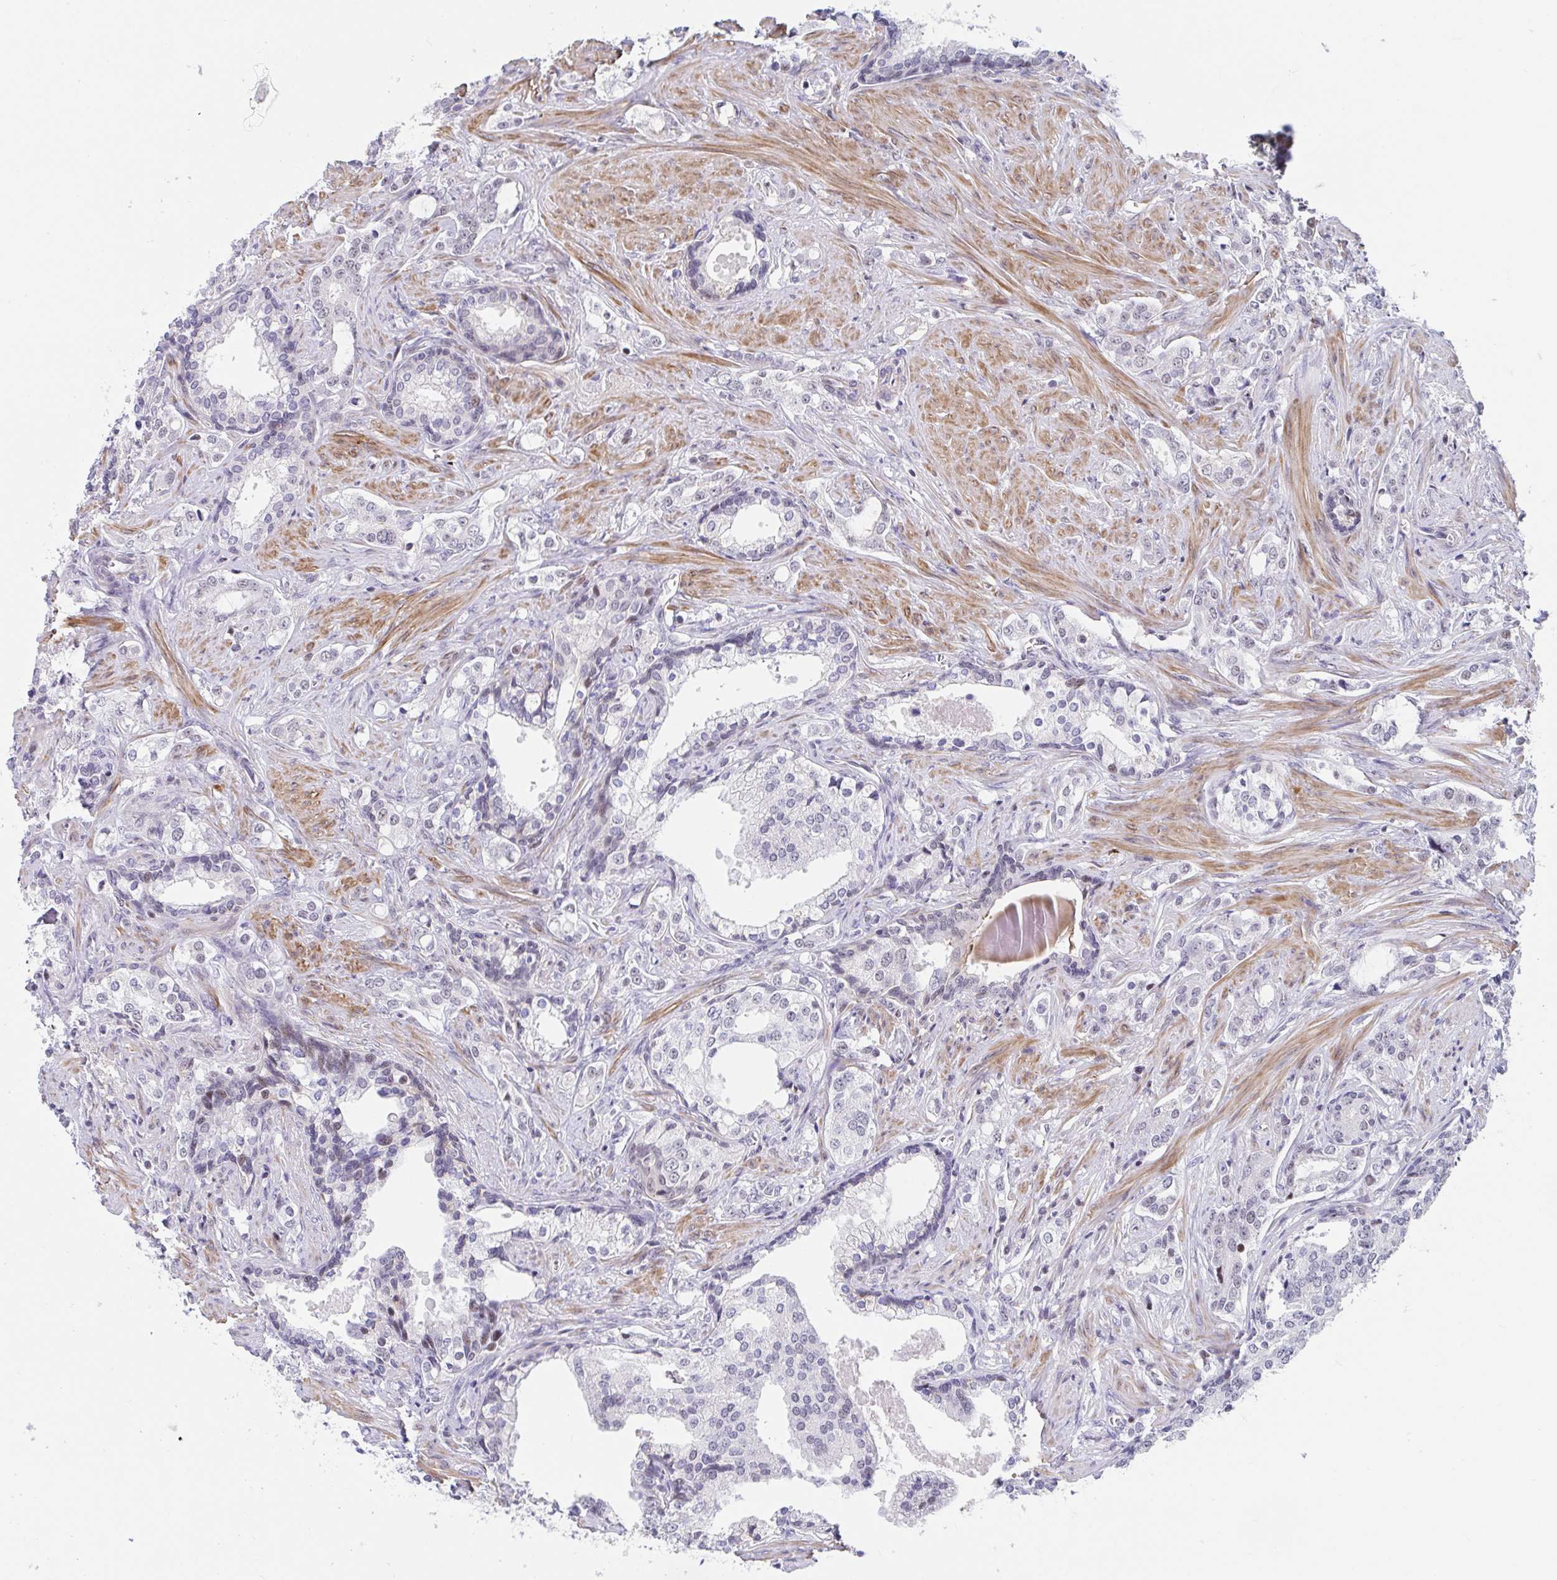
{"staining": {"intensity": "negative", "quantity": "none", "location": "none"}, "tissue": "prostate cancer", "cell_type": "Tumor cells", "image_type": "cancer", "snomed": [{"axis": "morphology", "description": "Adenocarcinoma, Medium grade"}, {"axis": "topography", "description": "Prostate"}], "caption": "This micrograph is of medium-grade adenocarcinoma (prostate) stained with immunohistochemistry (IHC) to label a protein in brown with the nuclei are counter-stained blue. There is no staining in tumor cells. (Brightfield microscopy of DAB IHC at high magnification).", "gene": "WDR72", "patient": {"sex": "male", "age": 57}}